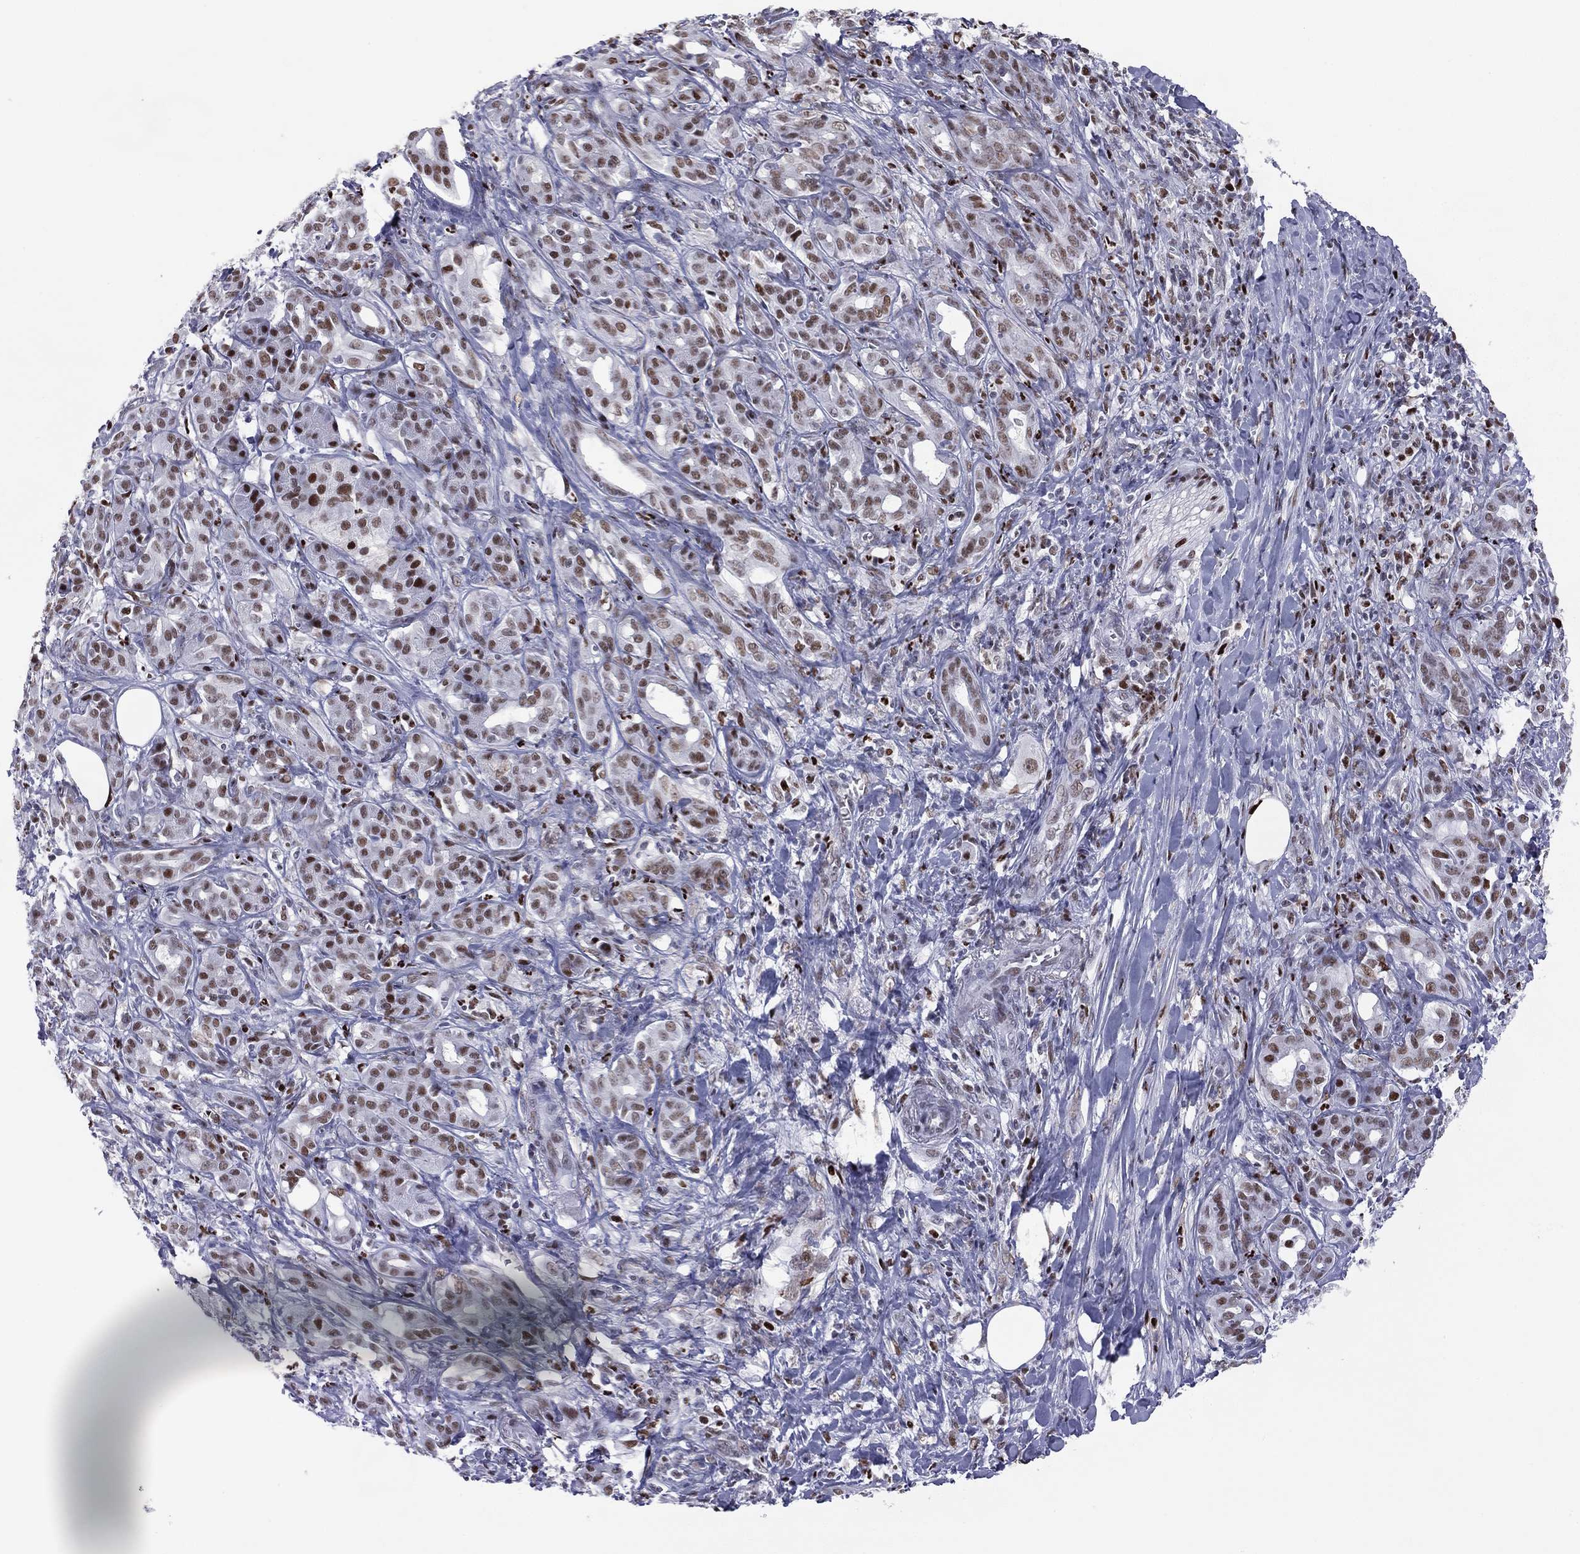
{"staining": {"intensity": "strong", "quantity": ">75%", "location": "nuclear"}, "tissue": "pancreatic cancer", "cell_type": "Tumor cells", "image_type": "cancer", "snomed": [{"axis": "morphology", "description": "Adenocarcinoma, NOS"}, {"axis": "topography", "description": "Pancreas"}], "caption": "The immunohistochemical stain highlights strong nuclear staining in tumor cells of pancreatic adenocarcinoma tissue. (Brightfield microscopy of DAB IHC at high magnification).", "gene": "PCGF3", "patient": {"sex": "male", "age": 61}}